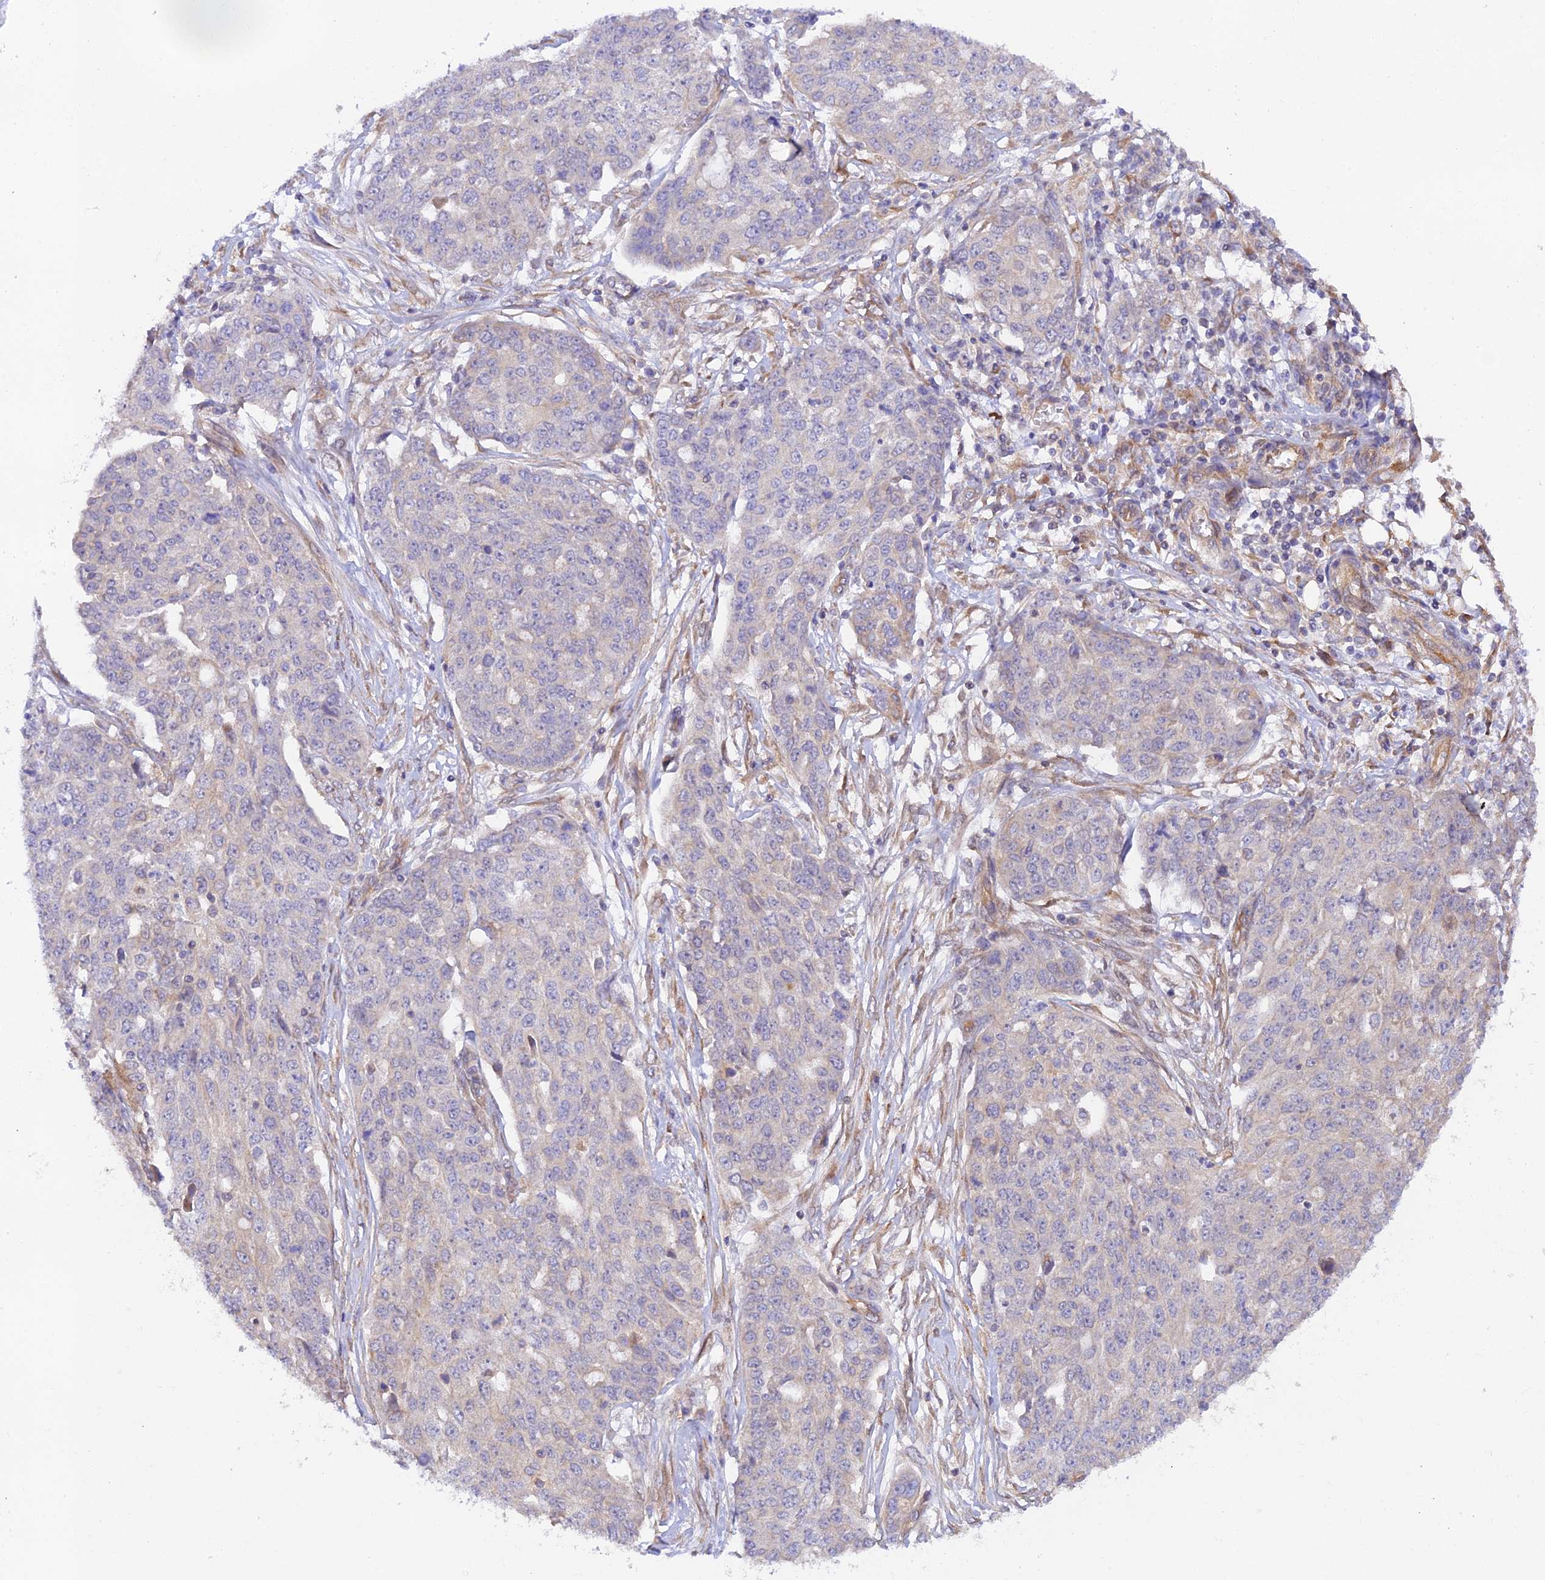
{"staining": {"intensity": "negative", "quantity": "none", "location": "none"}, "tissue": "ovarian cancer", "cell_type": "Tumor cells", "image_type": "cancer", "snomed": [{"axis": "morphology", "description": "Cystadenocarcinoma, serous, NOS"}, {"axis": "topography", "description": "Soft tissue"}, {"axis": "topography", "description": "Ovary"}], "caption": "Protein analysis of ovarian serous cystadenocarcinoma displays no significant expression in tumor cells.", "gene": "MYO9A", "patient": {"sex": "female", "age": 57}}